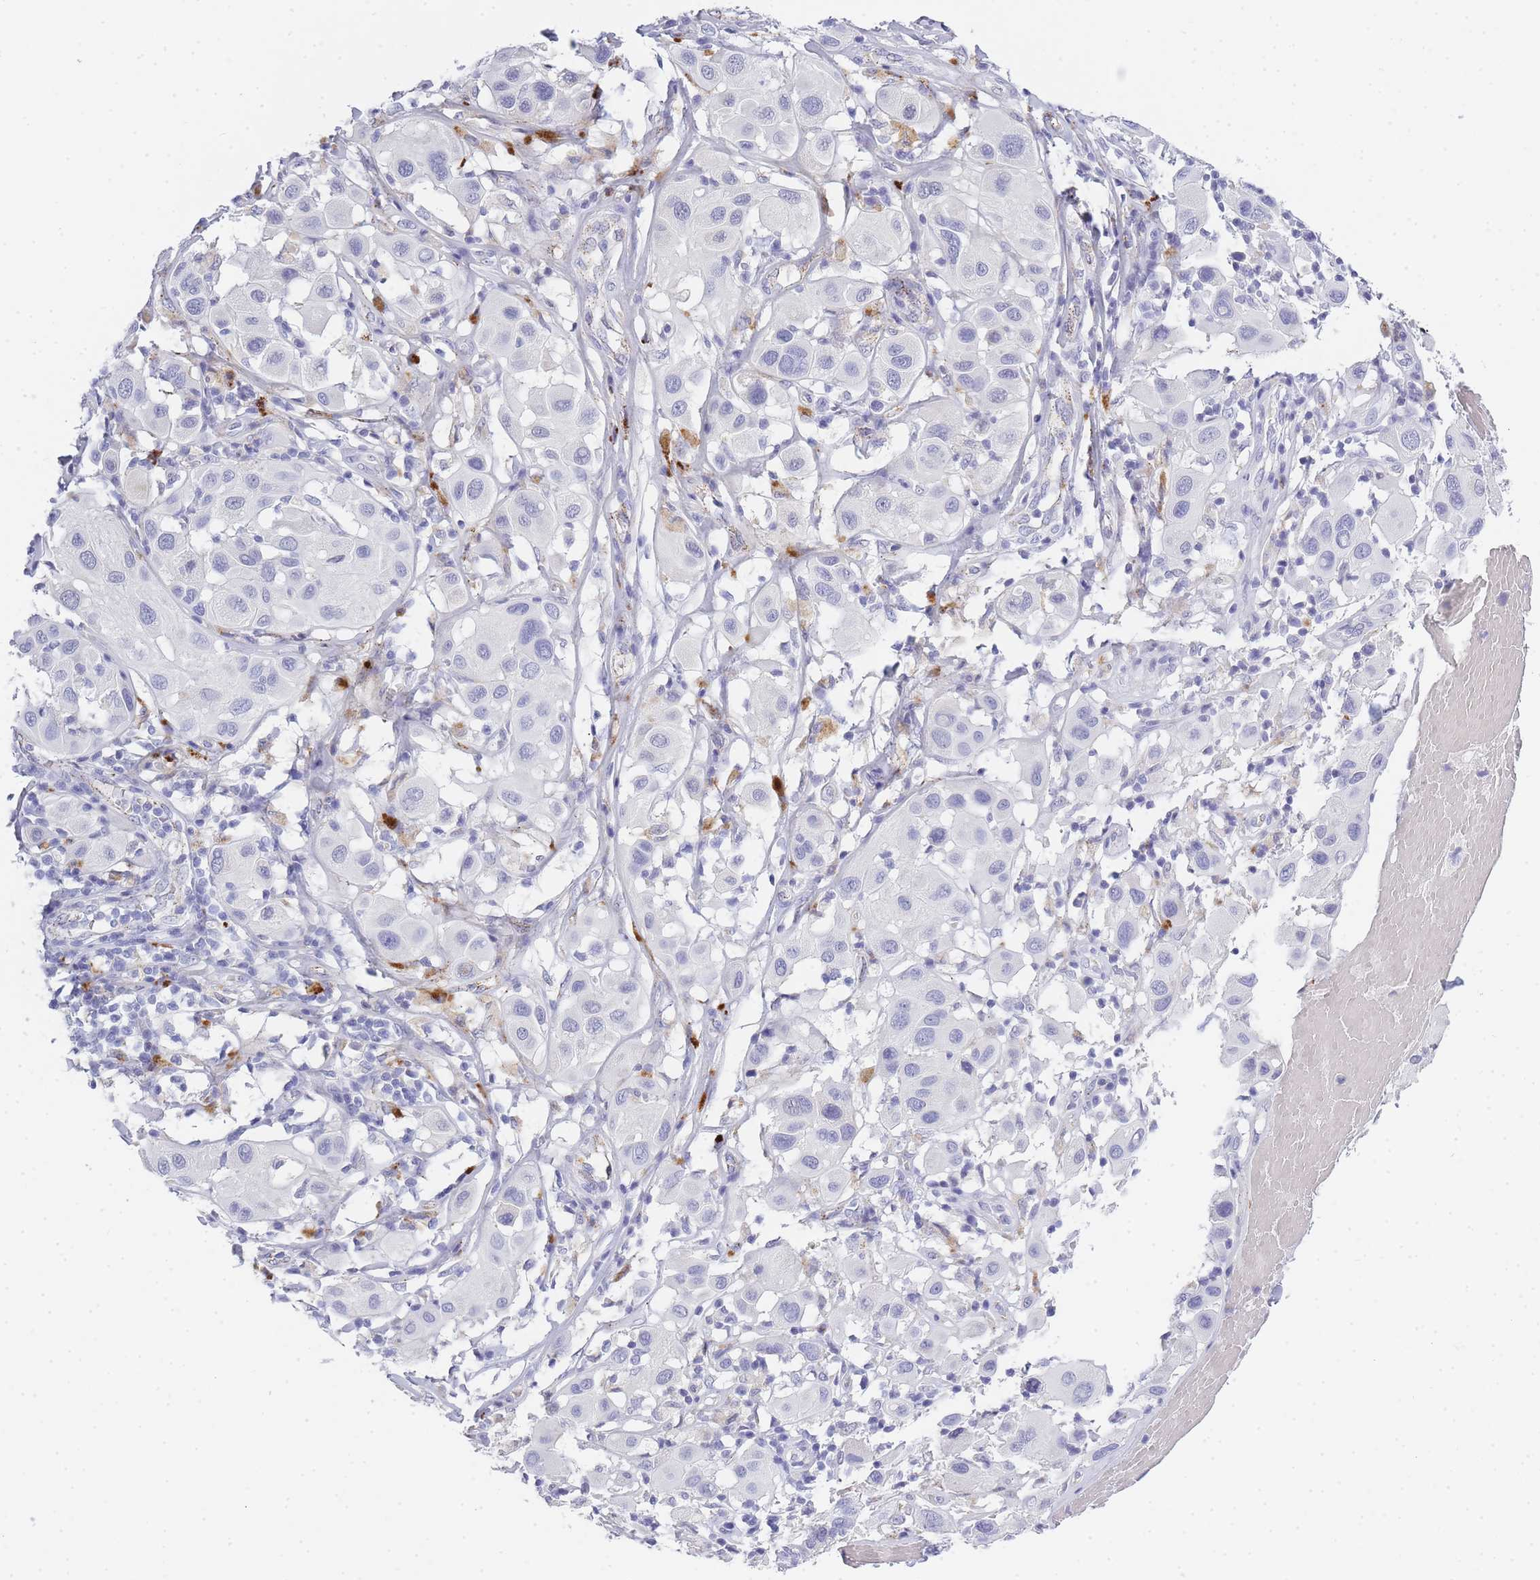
{"staining": {"intensity": "negative", "quantity": "none", "location": "none"}, "tissue": "melanoma", "cell_type": "Tumor cells", "image_type": "cancer", "snomed": [{"axis": "morphology", "description": "Malignant melanoma, Metastatic site"}, {"axis": "topography", "description": "Skin"}], "caption": "DAB (3,3'-diaminobenzidine) immunohistochemical staining of melanoma demonstrates no significant staining in tumor cells.", "gene": "RHO", "patient": {"sex": "male", "age": 41}}